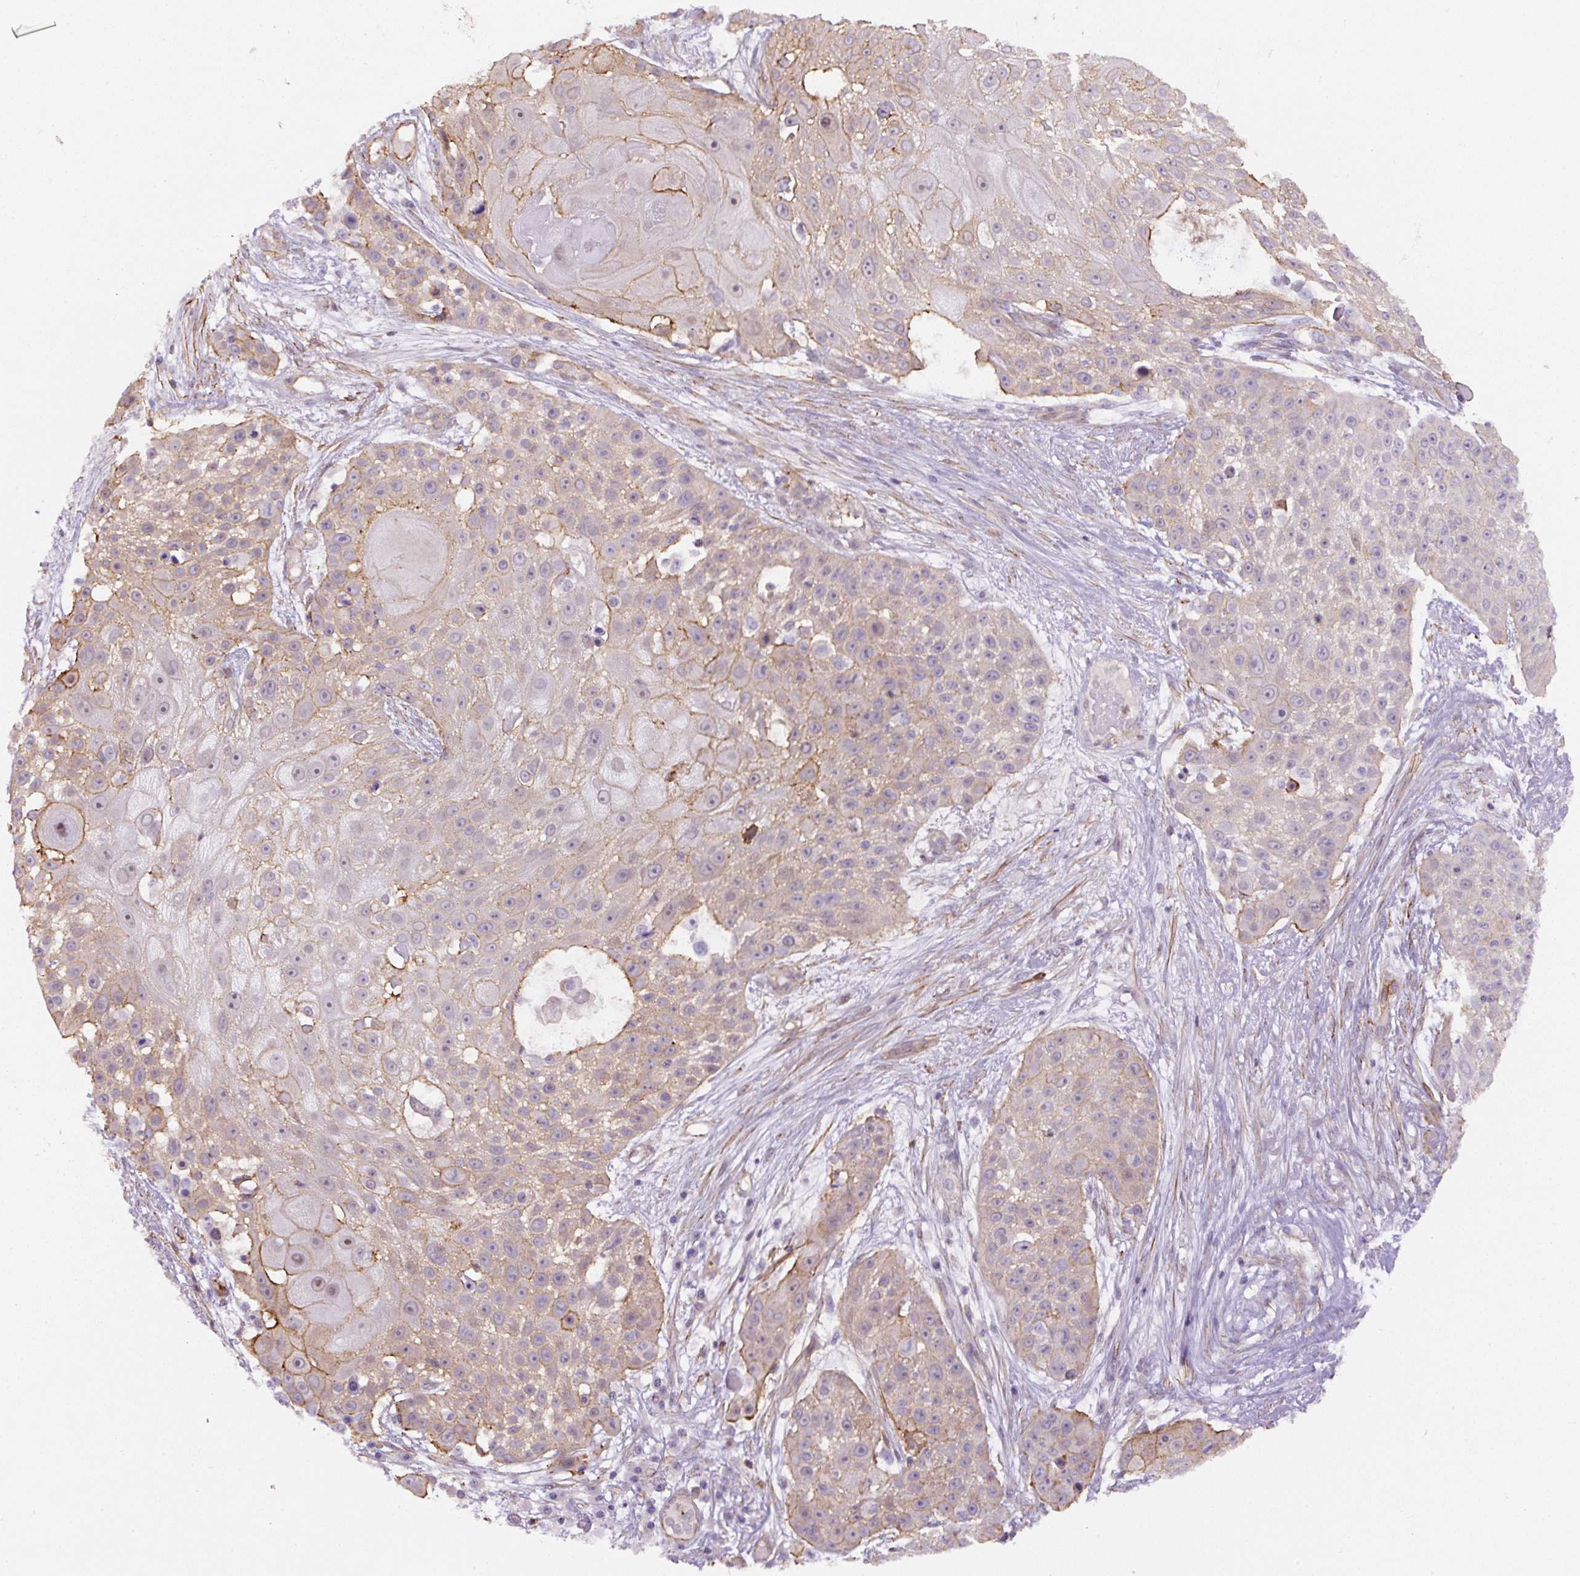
{"staining": {"intensity": "weak", "quantity": "25%-75%", "location": "cytoplasmic/membranous"}, "tissue": "skin cancer", "cell_type": "Tumor cells", "image_type": "cancer", "snomed": [{"axis": "morphology", "description": "Squamous cell carcinoma, NOS"}, {"axis": "topography", "description": "Skin"}], "caption": "An immunohistochemistry histopathology image of tumor tissue is shown. Protein staining in brown labels weak cytoplasmic/membranous positivity in skin cancer (squamous cell carcinoma) within tumor cells.", "gene": "B3GALT5", "patient": {"sex": "female", "age": 86}}